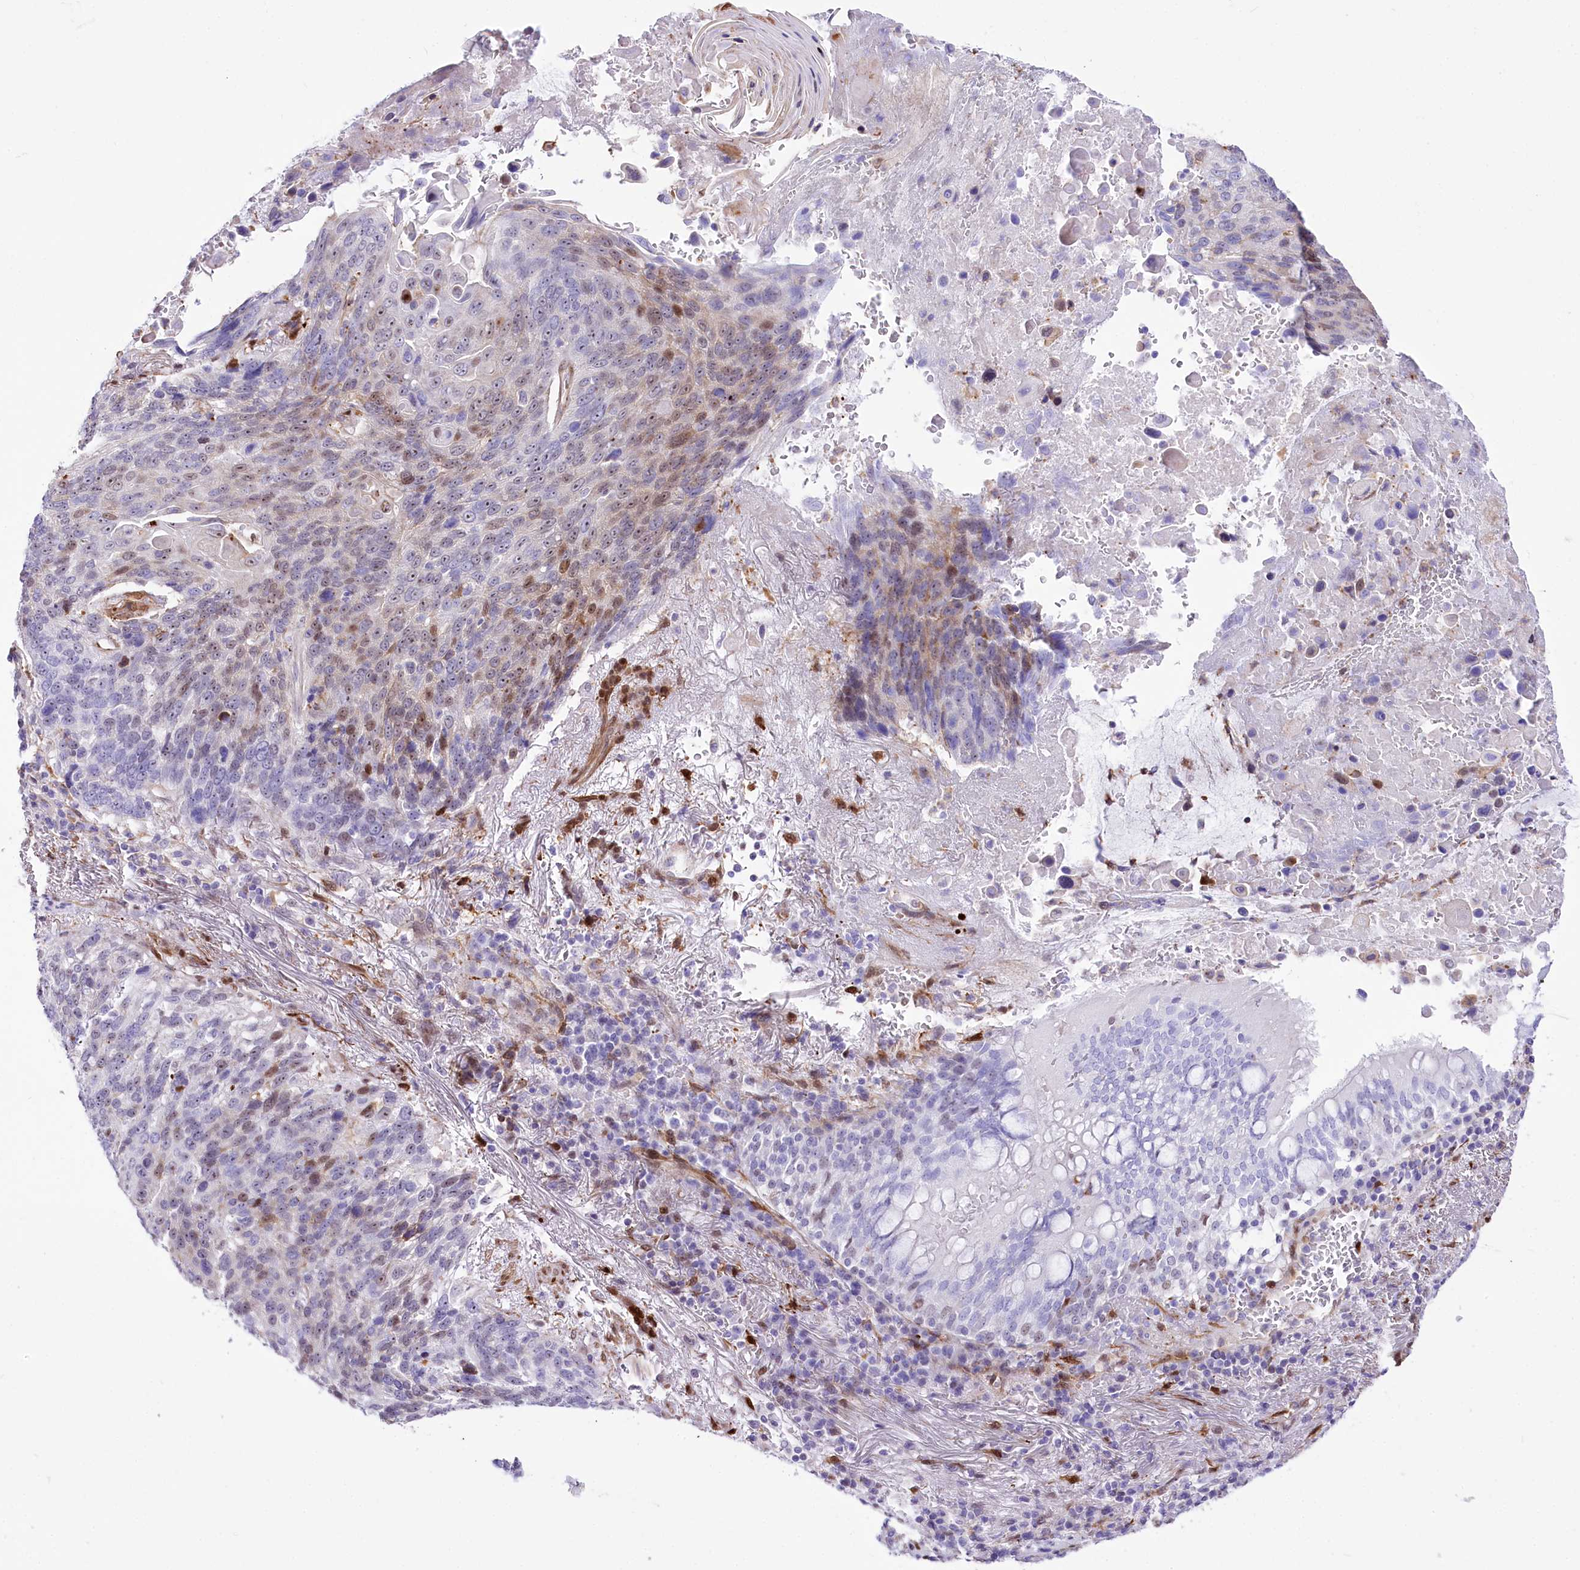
{"staining": {"intensity": "moderate", "quantity": "<25%", "location": "cytoplasmic/membranous,nuclear"}, "tissue": "lung cancer", "cell_type": "Tumor cells", "image_type": "cancer", "snomed": [{"axis": "morphology", "description": "Squamous cell carcinoma, NOS"}, {"axis": "topography", "description": "Lung"}], "caption": "Immunohistochemical staining of human lung cancer exhibits moderate cytoplasmic/membranous and nuclear protein staining in about <25% of tumor cells. (Brightfield microscopy of DAB IHC at high magnification).", "gene": "PTMS", "patient": {"sex": "male", "age": 66}}